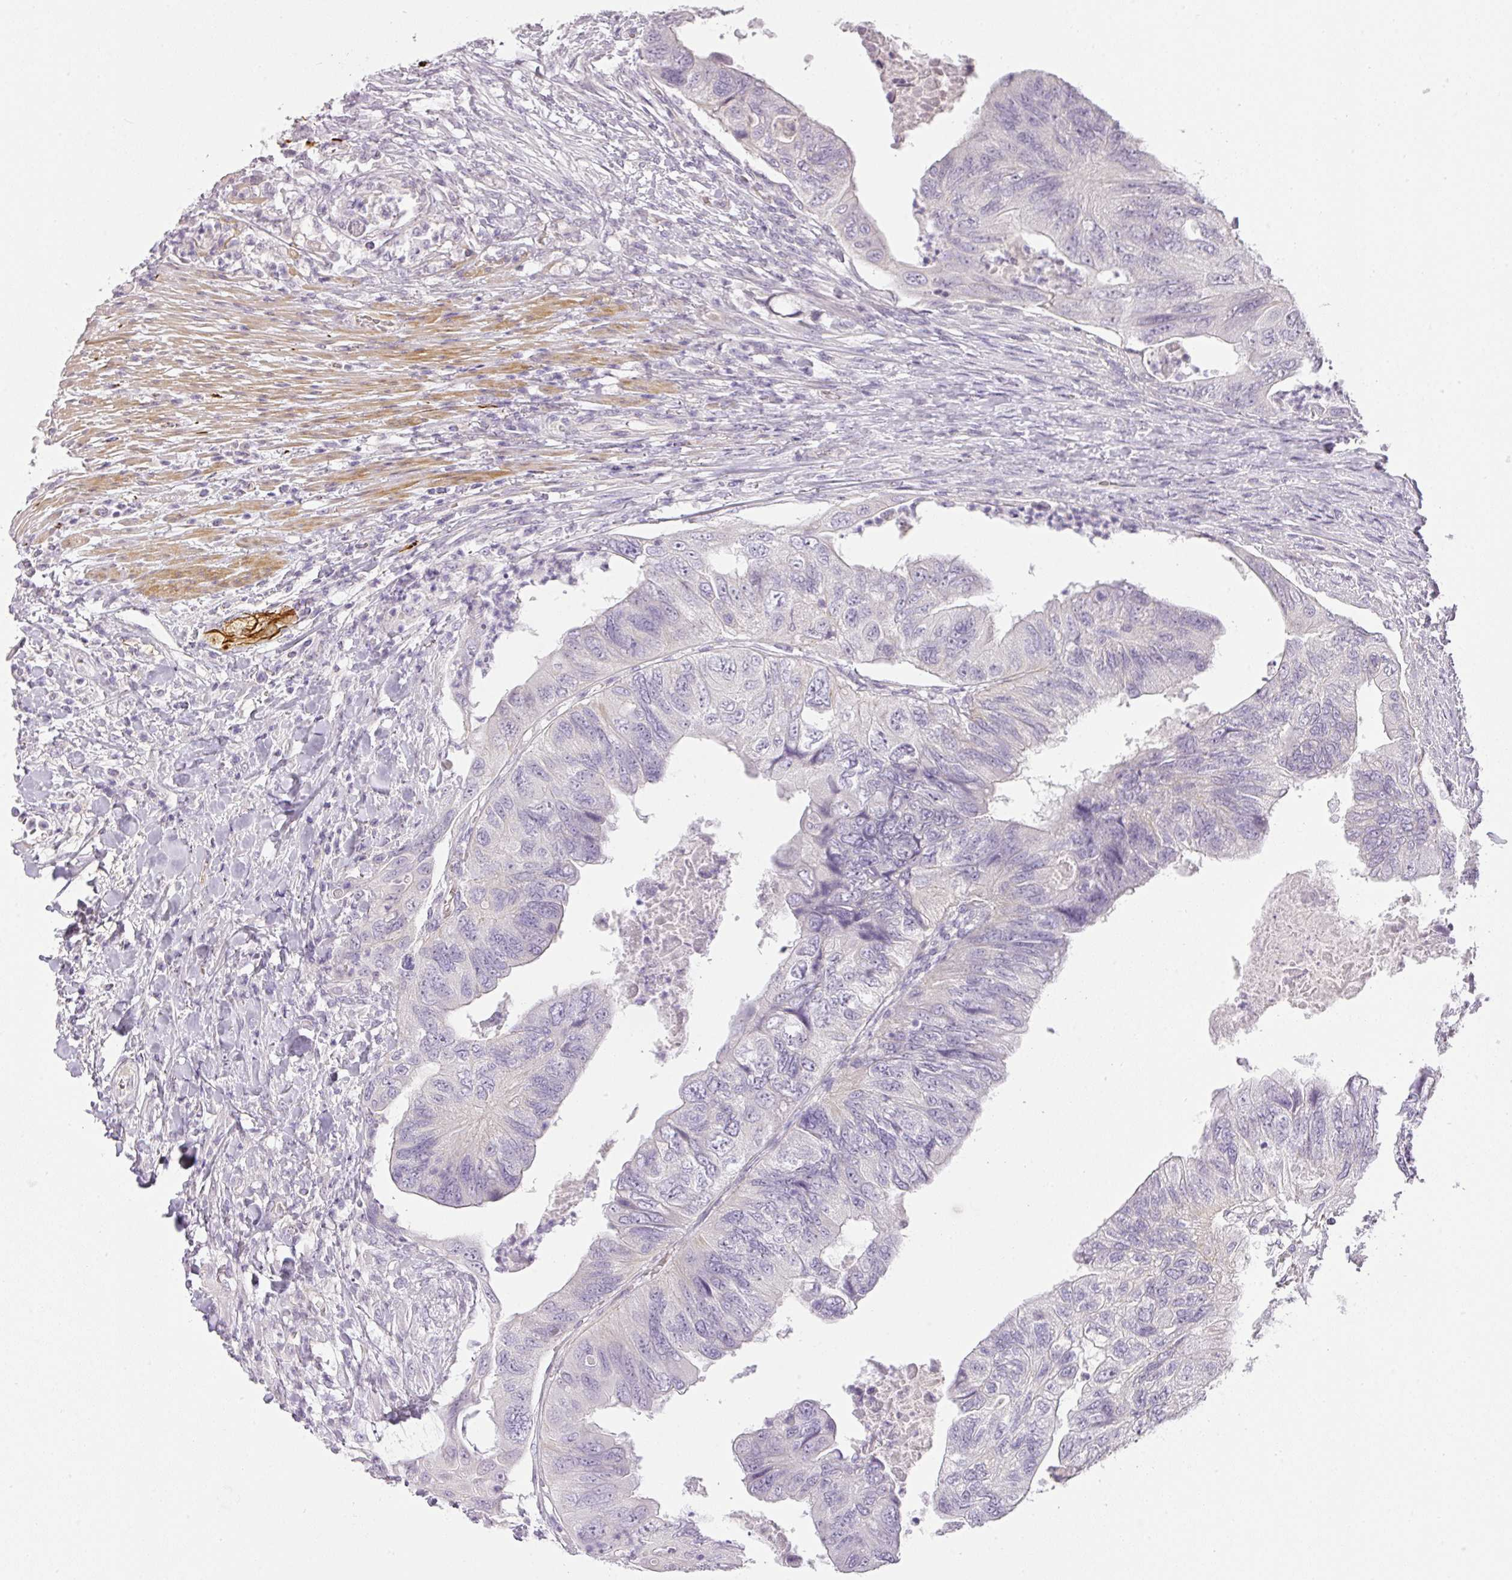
{"staining": {"intensity": "negative", "quantity": "none", "location": "none"}, "tissue": "colorectal cancer", "cell_type": "Tumor cells", "image_type": "cancer", "snomed": [{"axis": "morphology", "description": "Adenocarcinoma, NOS"}, {"axis": "topography", "description": "Rectum"}], "caption": "A photomicrograph of human colorectal adenocarcinoma is negative for staining in tumor cells. The staining was performed using DAB to visualize the protein expression in brown, while the nuclei were stained in blue with hematoxylin (Magnification: 20x).", "gene": "RAX2", "patient": {"sex": "male", "age": 63}}